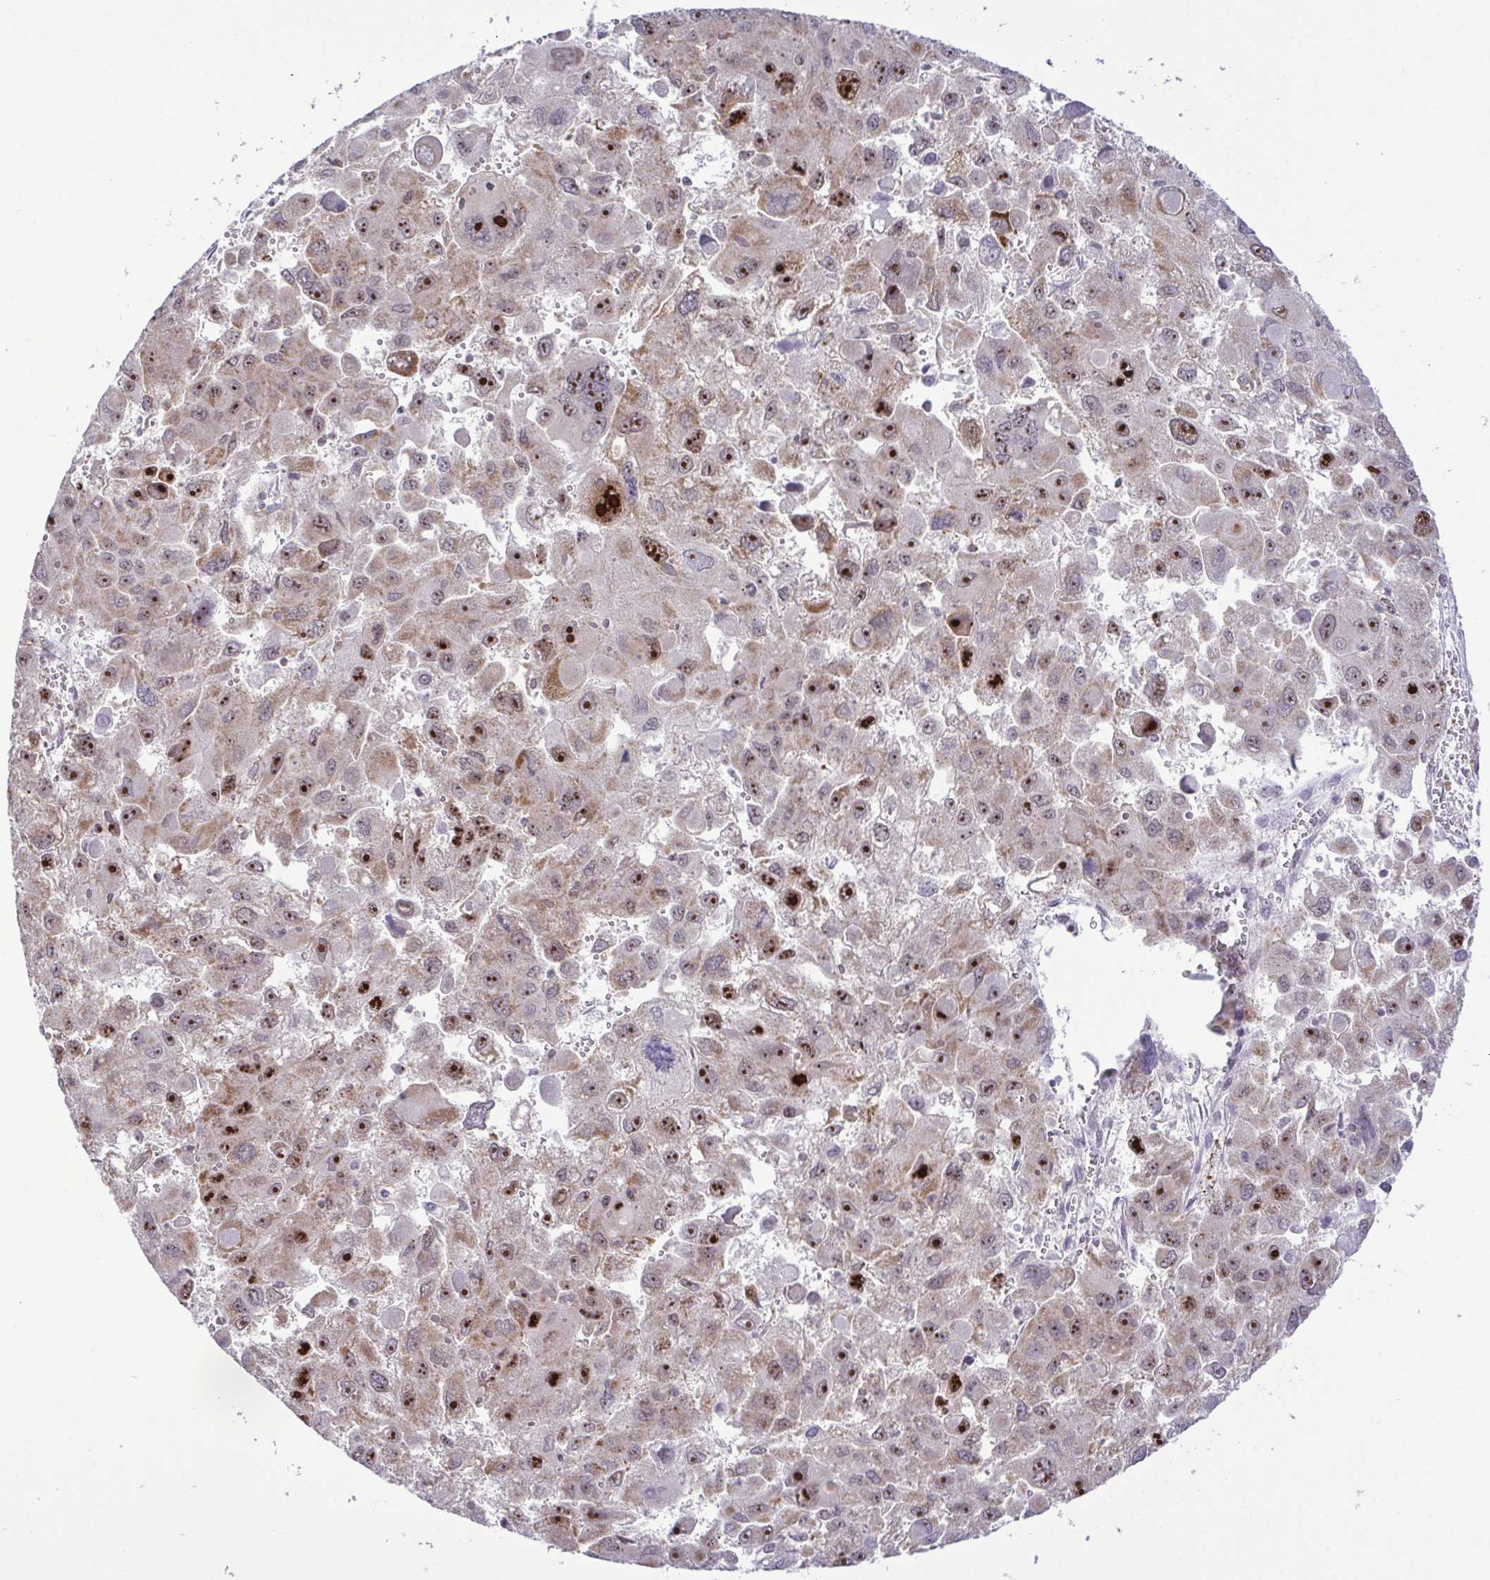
{"staining": {"intensity": "strong", "quantity": "25%-75%", "location": "cytoplasmic/membranous,nuclear"}, "tissue": "liver cancer", "cell_type": "Tumor cells", "image_type": "cancer", "snomed": [{"axis": "morphology", "description": "Carcinoma, Hepatocellular, NOS"}, {"axis": "topography", "description": "Liver"}], "caption": "Liver cancer tissue demonstrates strong cytoplasmic/membranous and nuclear expression in approximately 25%-75% of tumor cells, visualized by immunohistochemistry.", "gene": "RSL24D1", "patient": {"sex": "female", "age": 41}}